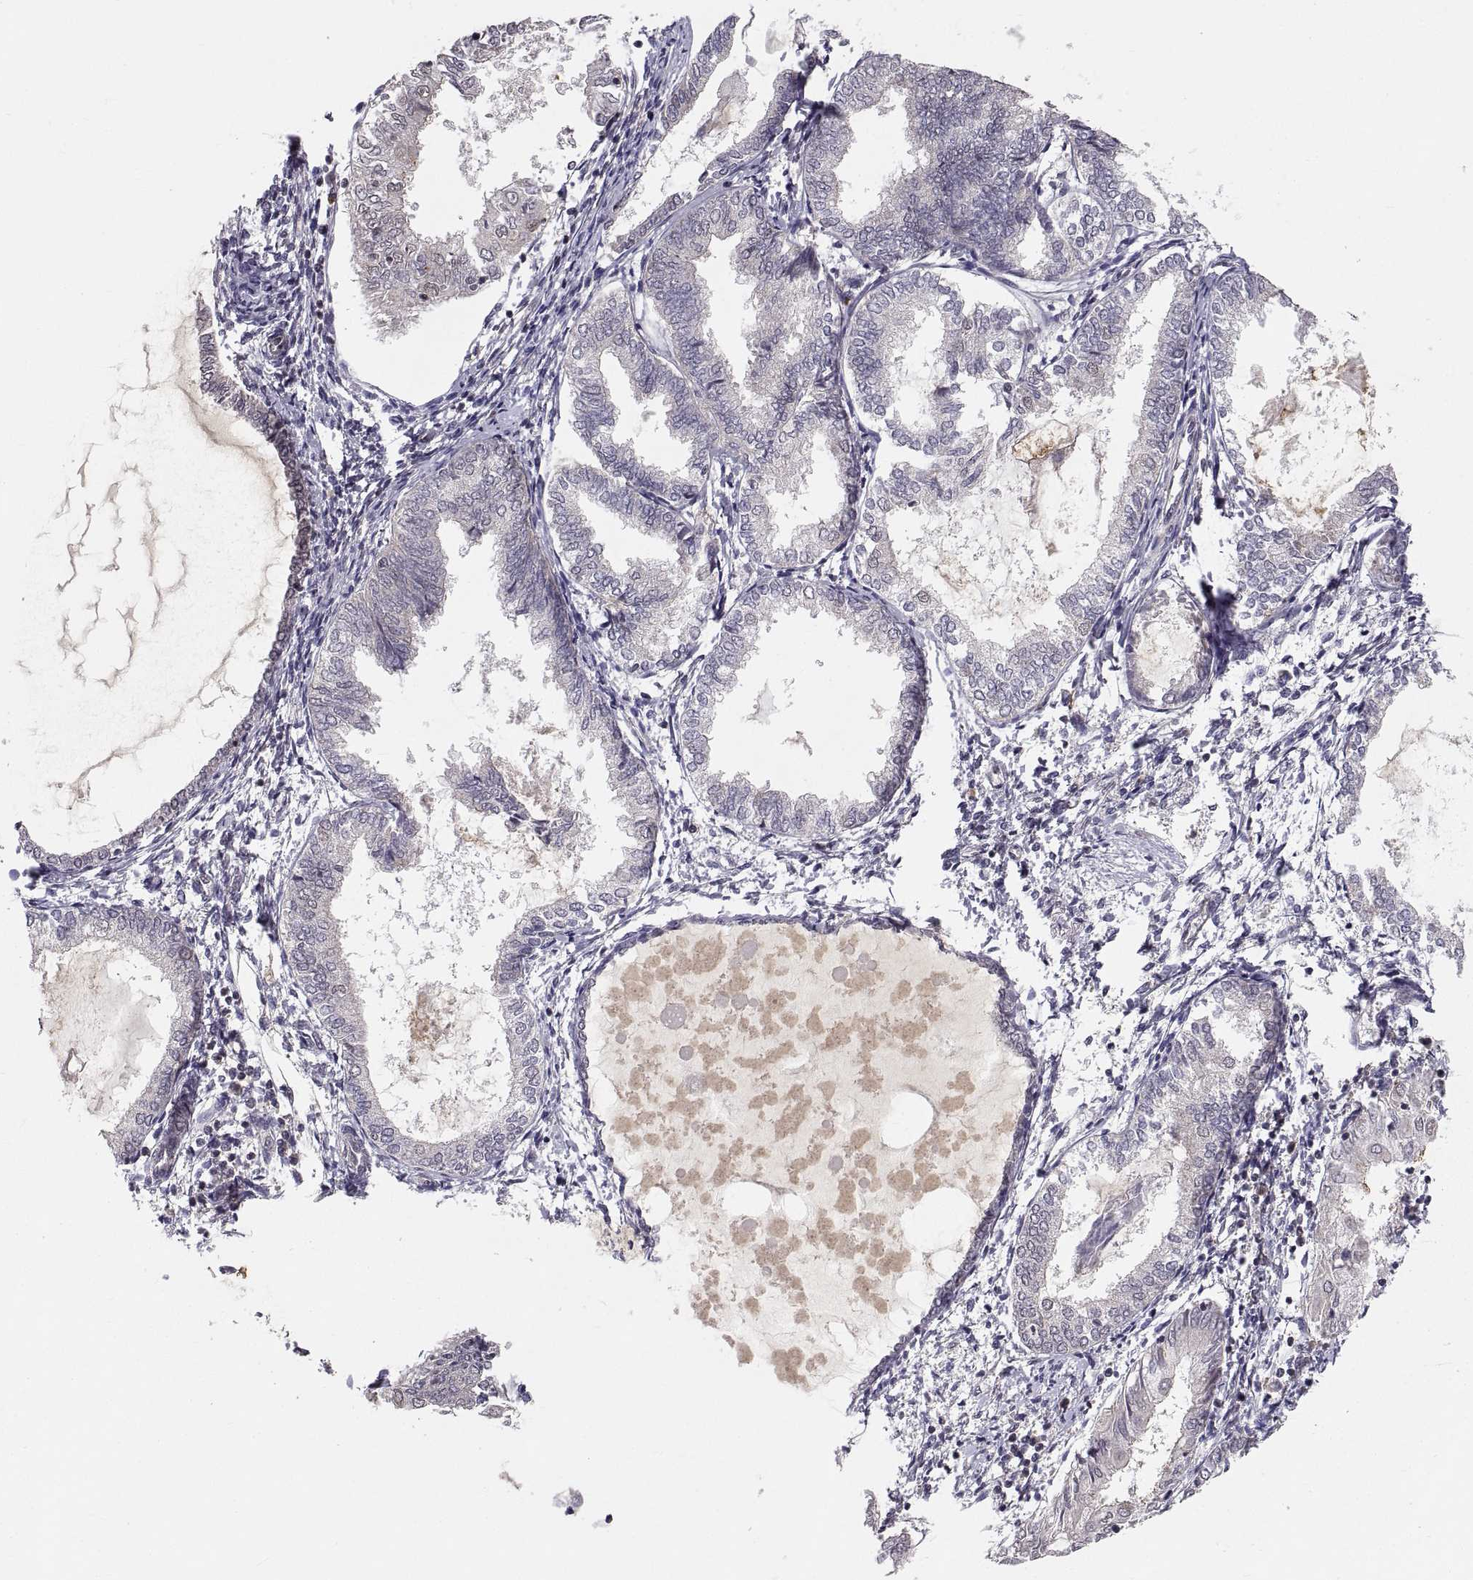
{"staining": {"intensity": "weak", "quantity": "<25%", "location": "cytoplasmic/membranous"}, "tissue": "endometrial cancer", "cell_type": "Tumor cells", "image_type": "cancer", "snomed": [{"axis": "morphology", "description": "Adenocarcinoma, NOS"}, {"axis": "topography", "description": "Endometrium"}], "caption": "Tumor cells show no significant positivity in endometrial cancer (adenocarcinoma).", "gene": "ABL2", "patient": {"sex": "female", "age": 68}}